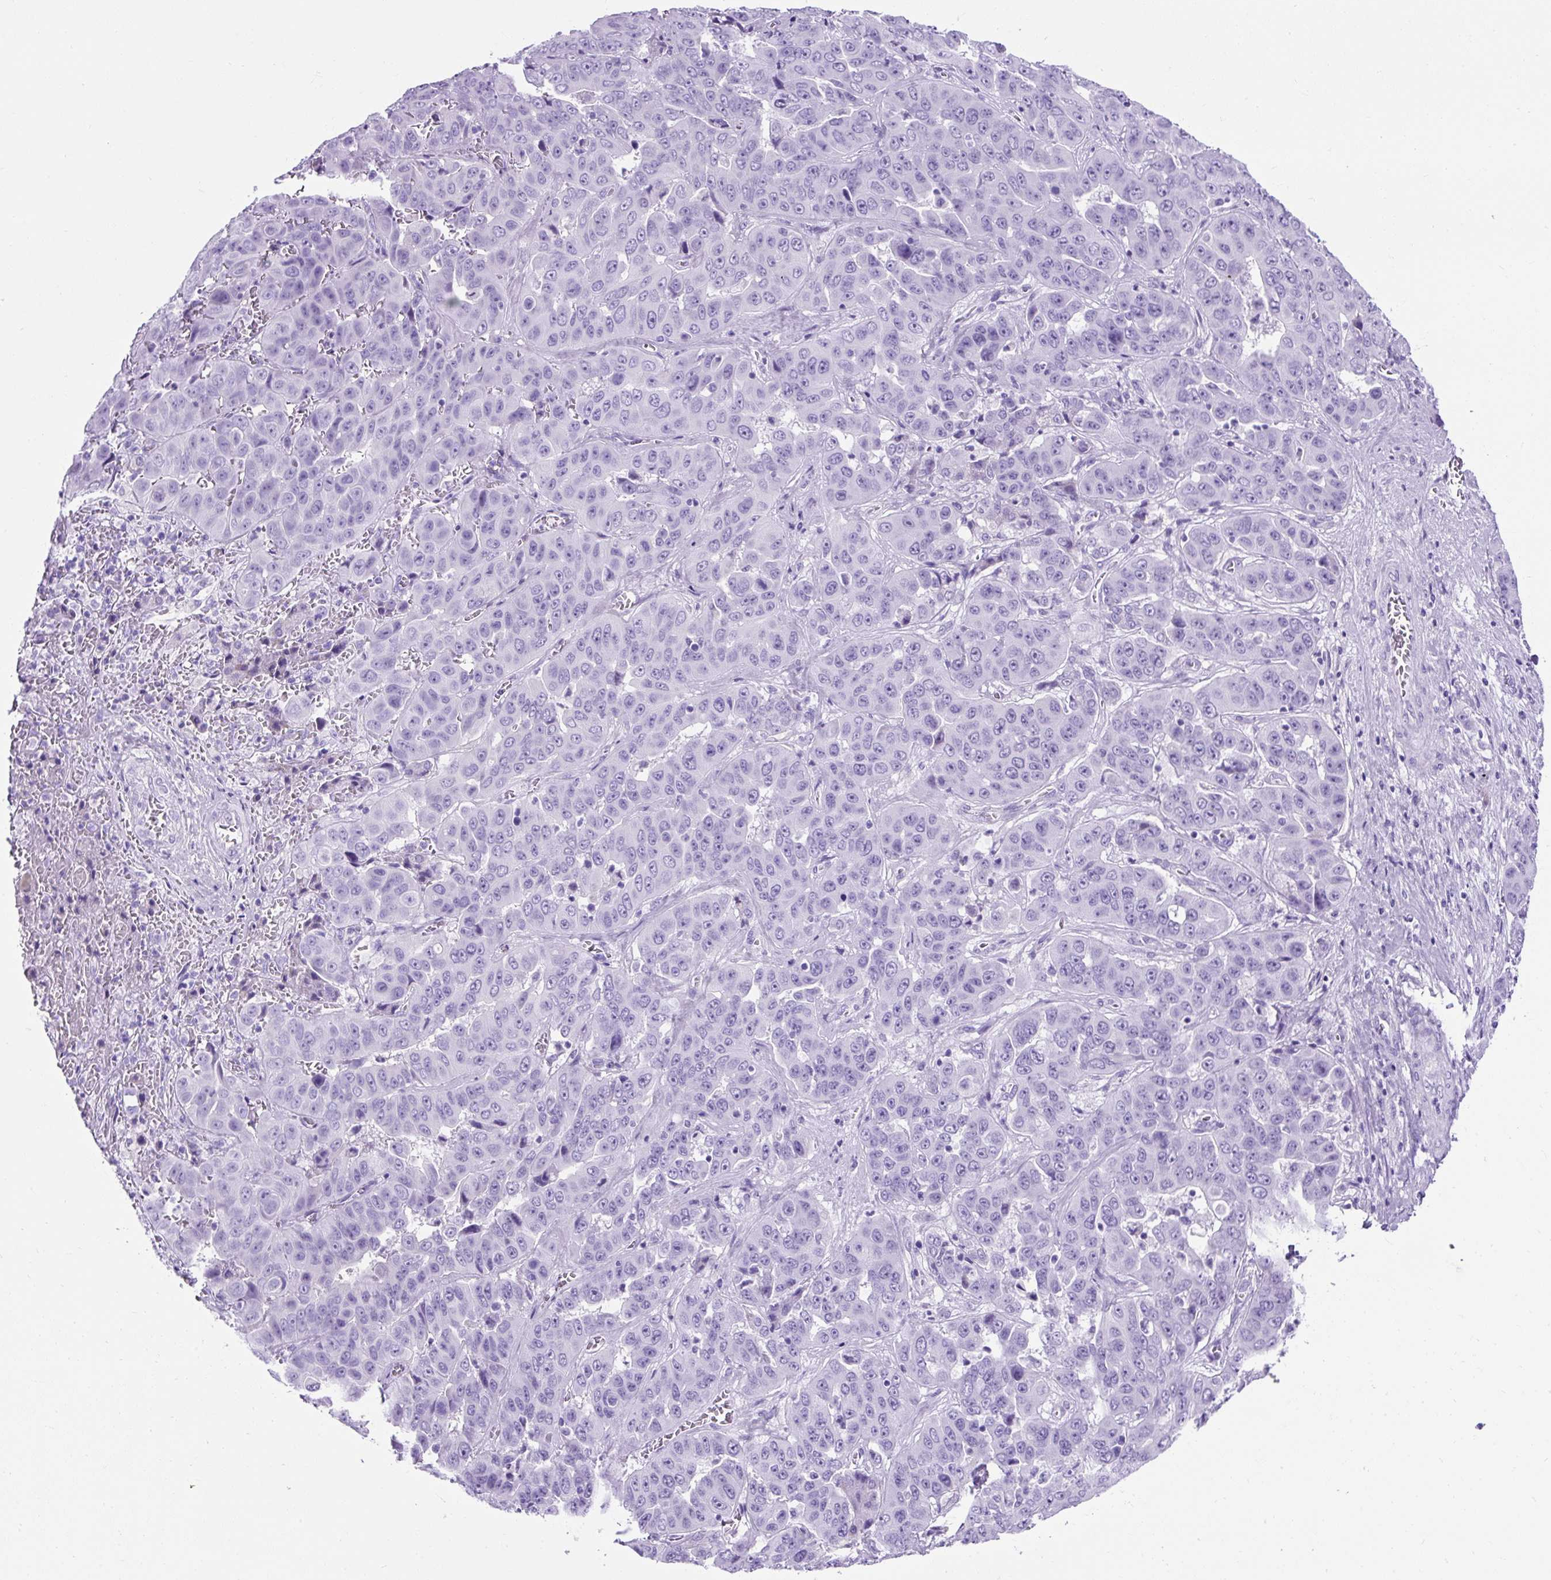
{"staining": {"intensity": "negative", "quantity": "none", "location": "none"}, "tissue": "liver cancer", "cell_type": "Tumor cells", "image_type": "cancer", "snomed": [{"axis": "morphology", "description": "Cholangiocarcinoma"}, {"axis": "topography", "description": "Liver"}], "caption": "Liver cancer stained for a protein using immunohistochemistry reveals no expression tumor cells.", "gene": "KRT12", "patient": {"sex": "female", "age": 52}}